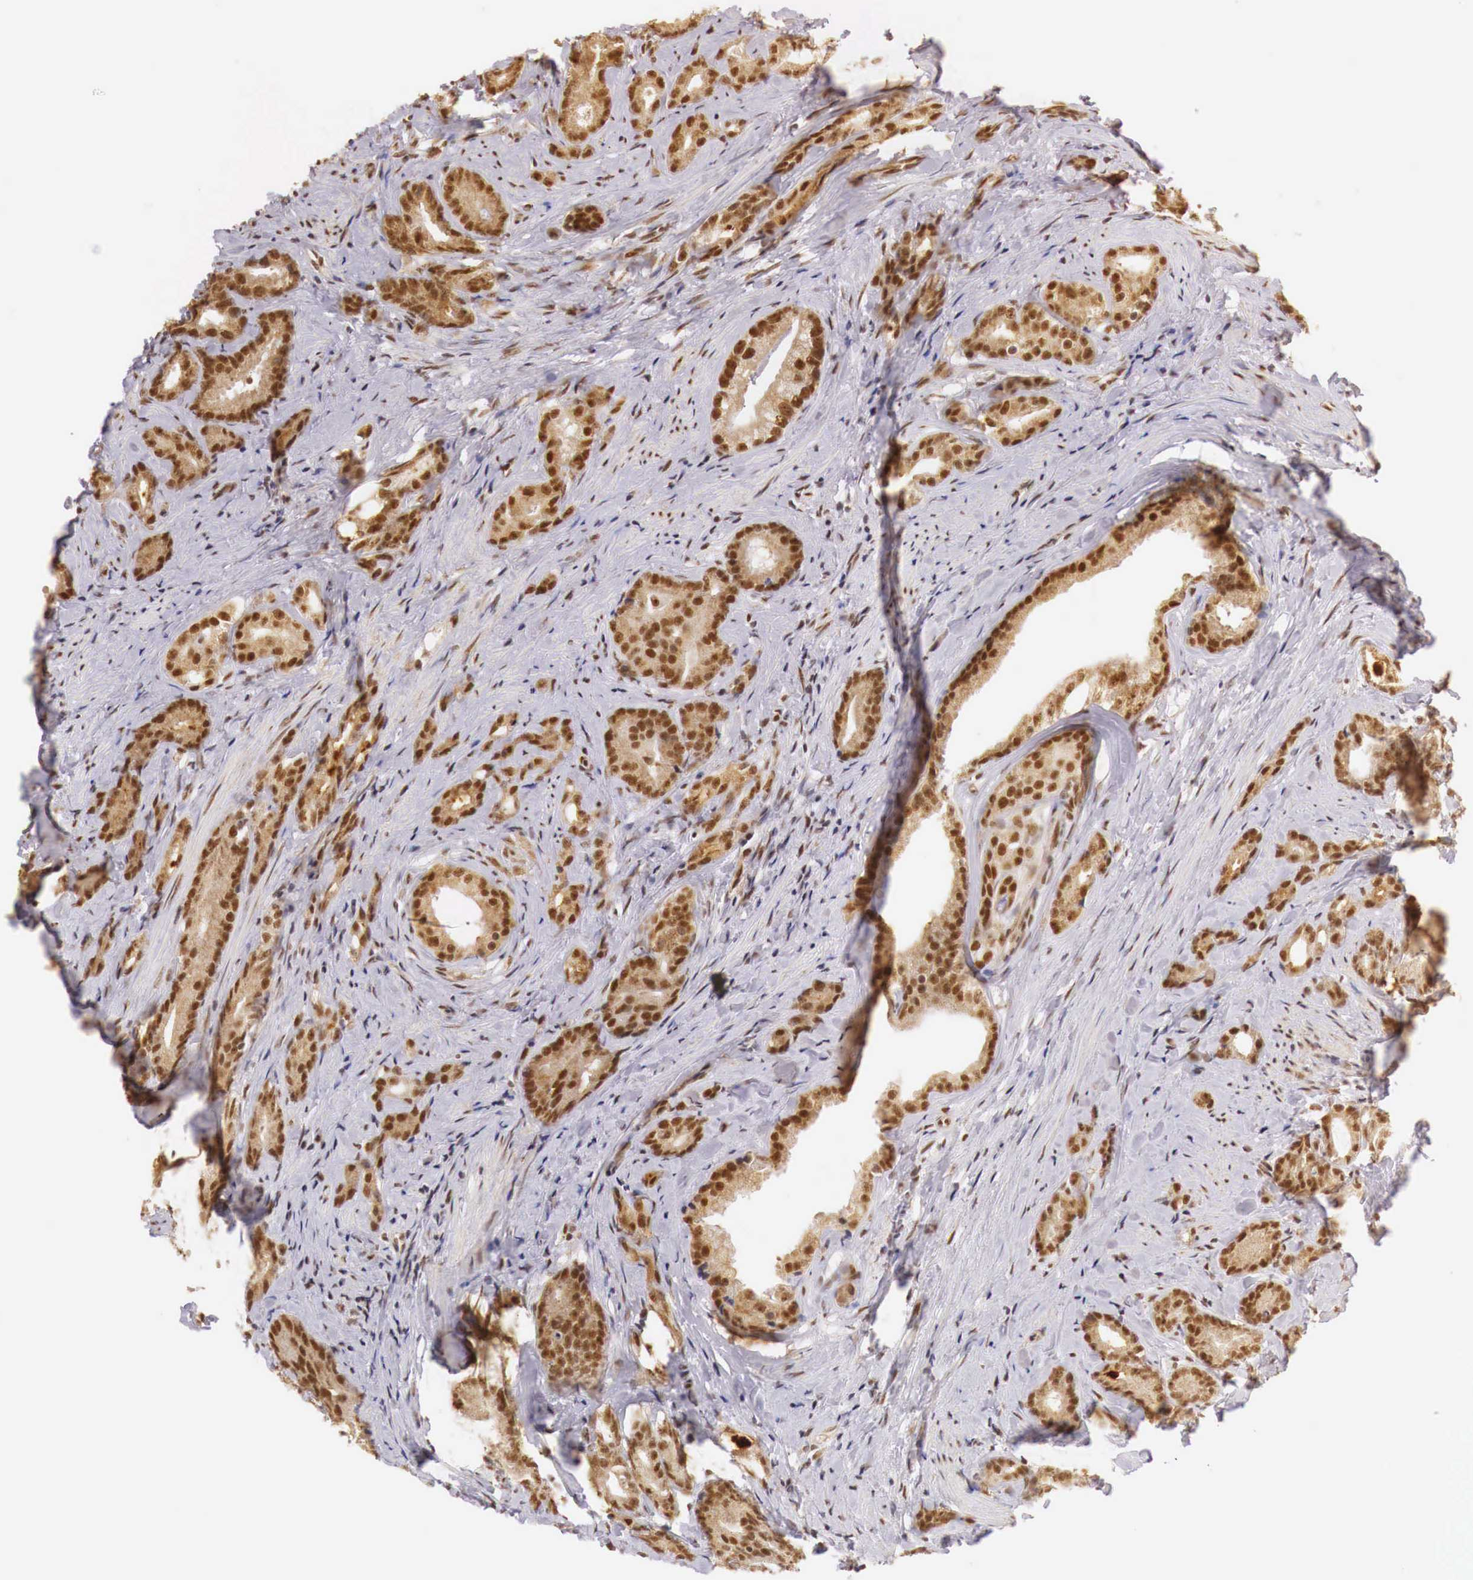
{"staining": {"intensity": "moderate", "quantity": ">75%", "location": "cytoplasmic/membranous,nuclear"}, "tissue": "prostate cancer", "cell_type": "Tumor cells", "image_type": "cancer", "snomed": [{"axis": "morphology", "description": "Adenocarcinoma, Medium grade"}, {"axis": "topography", "description": "Prostate"}], "caption": "Immunohistochemistry (IHC) of human adenocarcinoma (medium-grade) (prostate) displays medium levels of moderate cytoplasmic/membranous and nuclear staining in approximately >75% of tumor cells.", "gene": "GPKOW", "patient": {"sex": "male", "age": 59}}